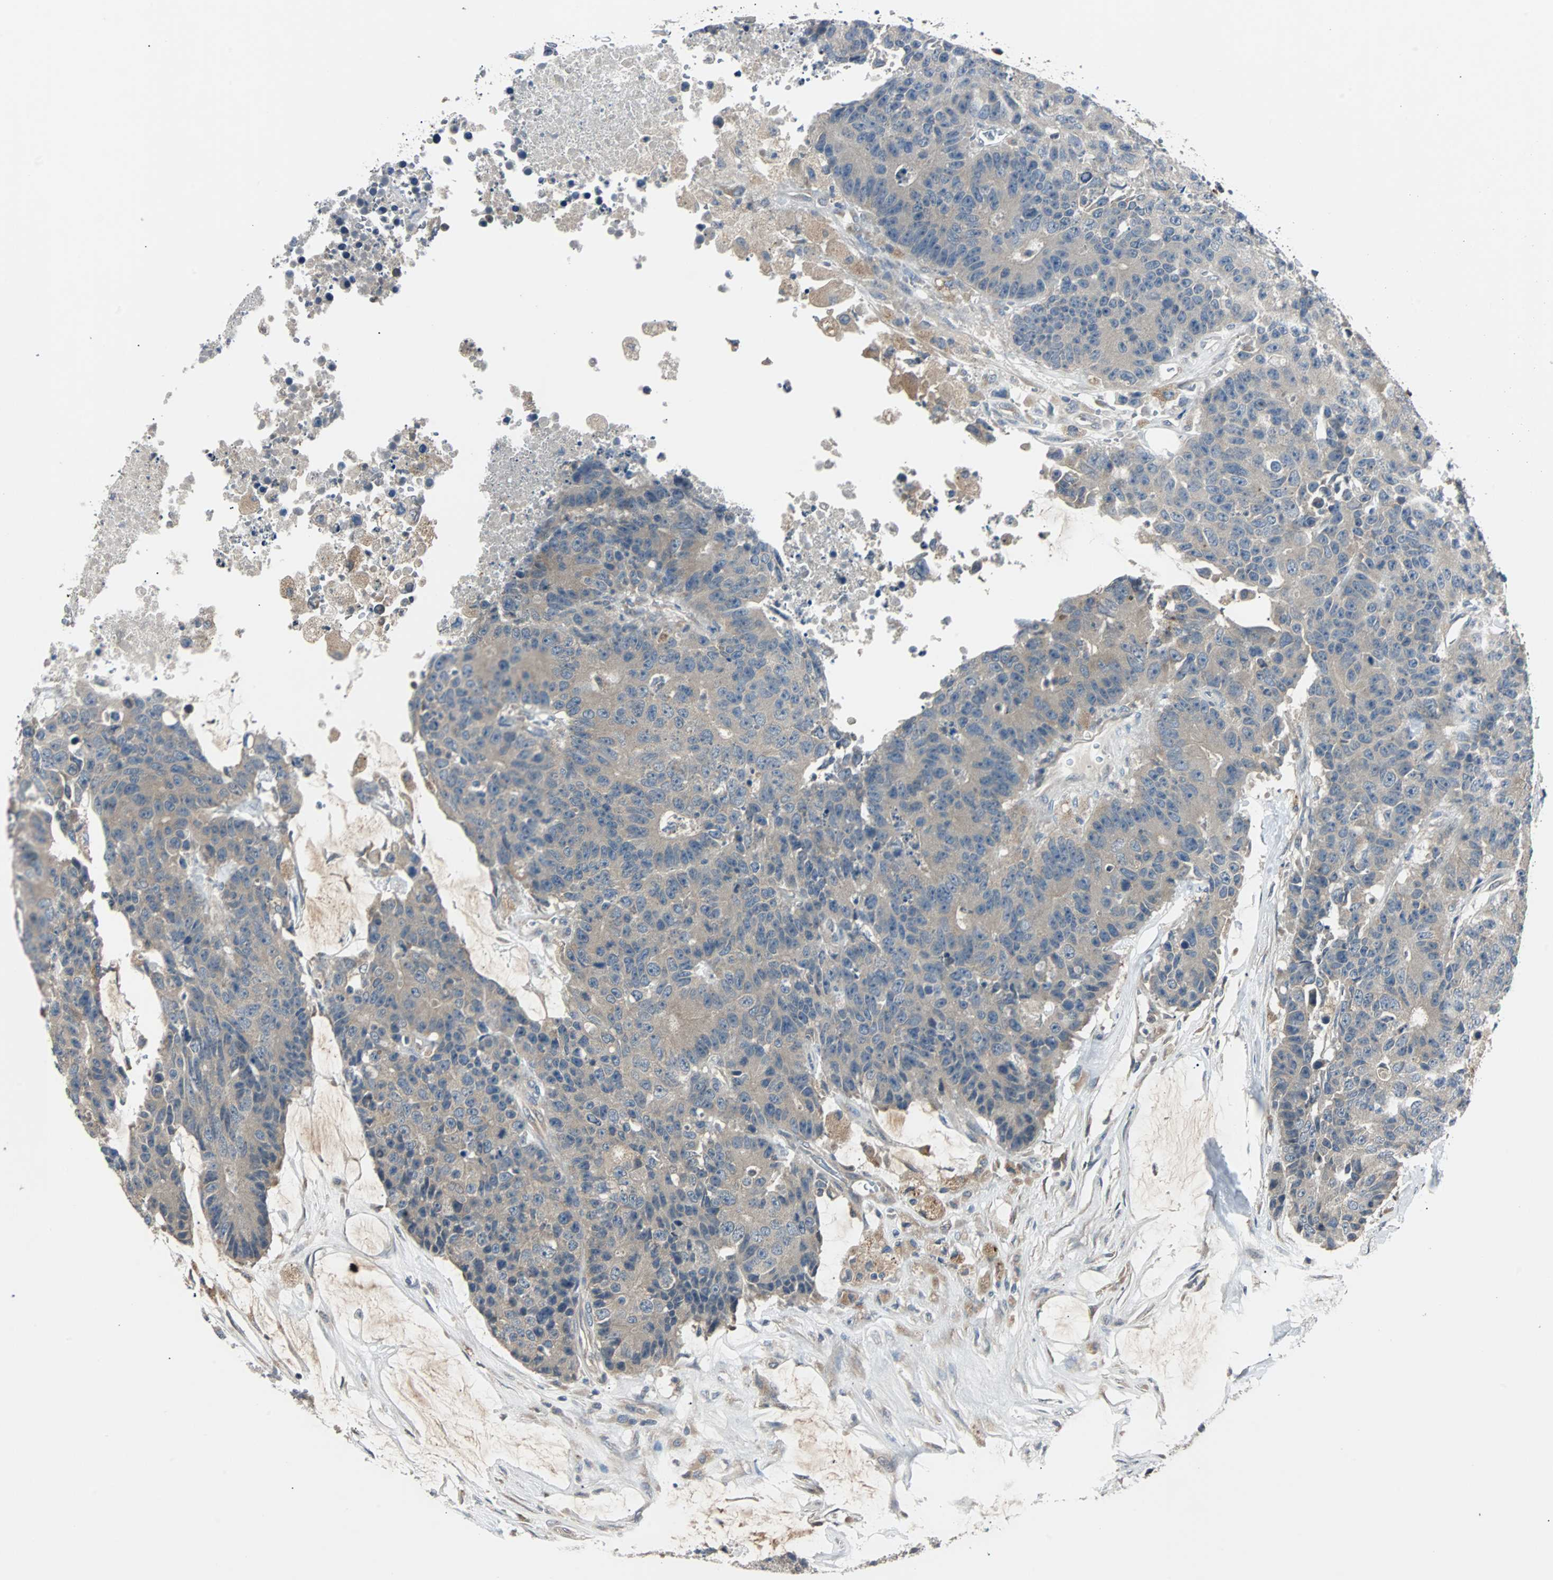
{"staining": {"intensity": "moderate", "quantity": ">75%", "location": "cytoplasmic/membranous"}, "tissue": "colorectal cancer", "cell_type": "Tumor cells", "image_type": "cancer", "snomed": [{"axis": "morphology", "description": "Adenocarcinoma, NOS"}, {"axis": "topography", "description": "Colon"}], "caption": "Tumor cells exhibit medium levels of moderate cytoplasmic/membranous staining in about >75% of cells in human colorectal cancer (adenocarcinoma).", "gene": "ARF1", "patient": {"sex": "female", "age": 86}}